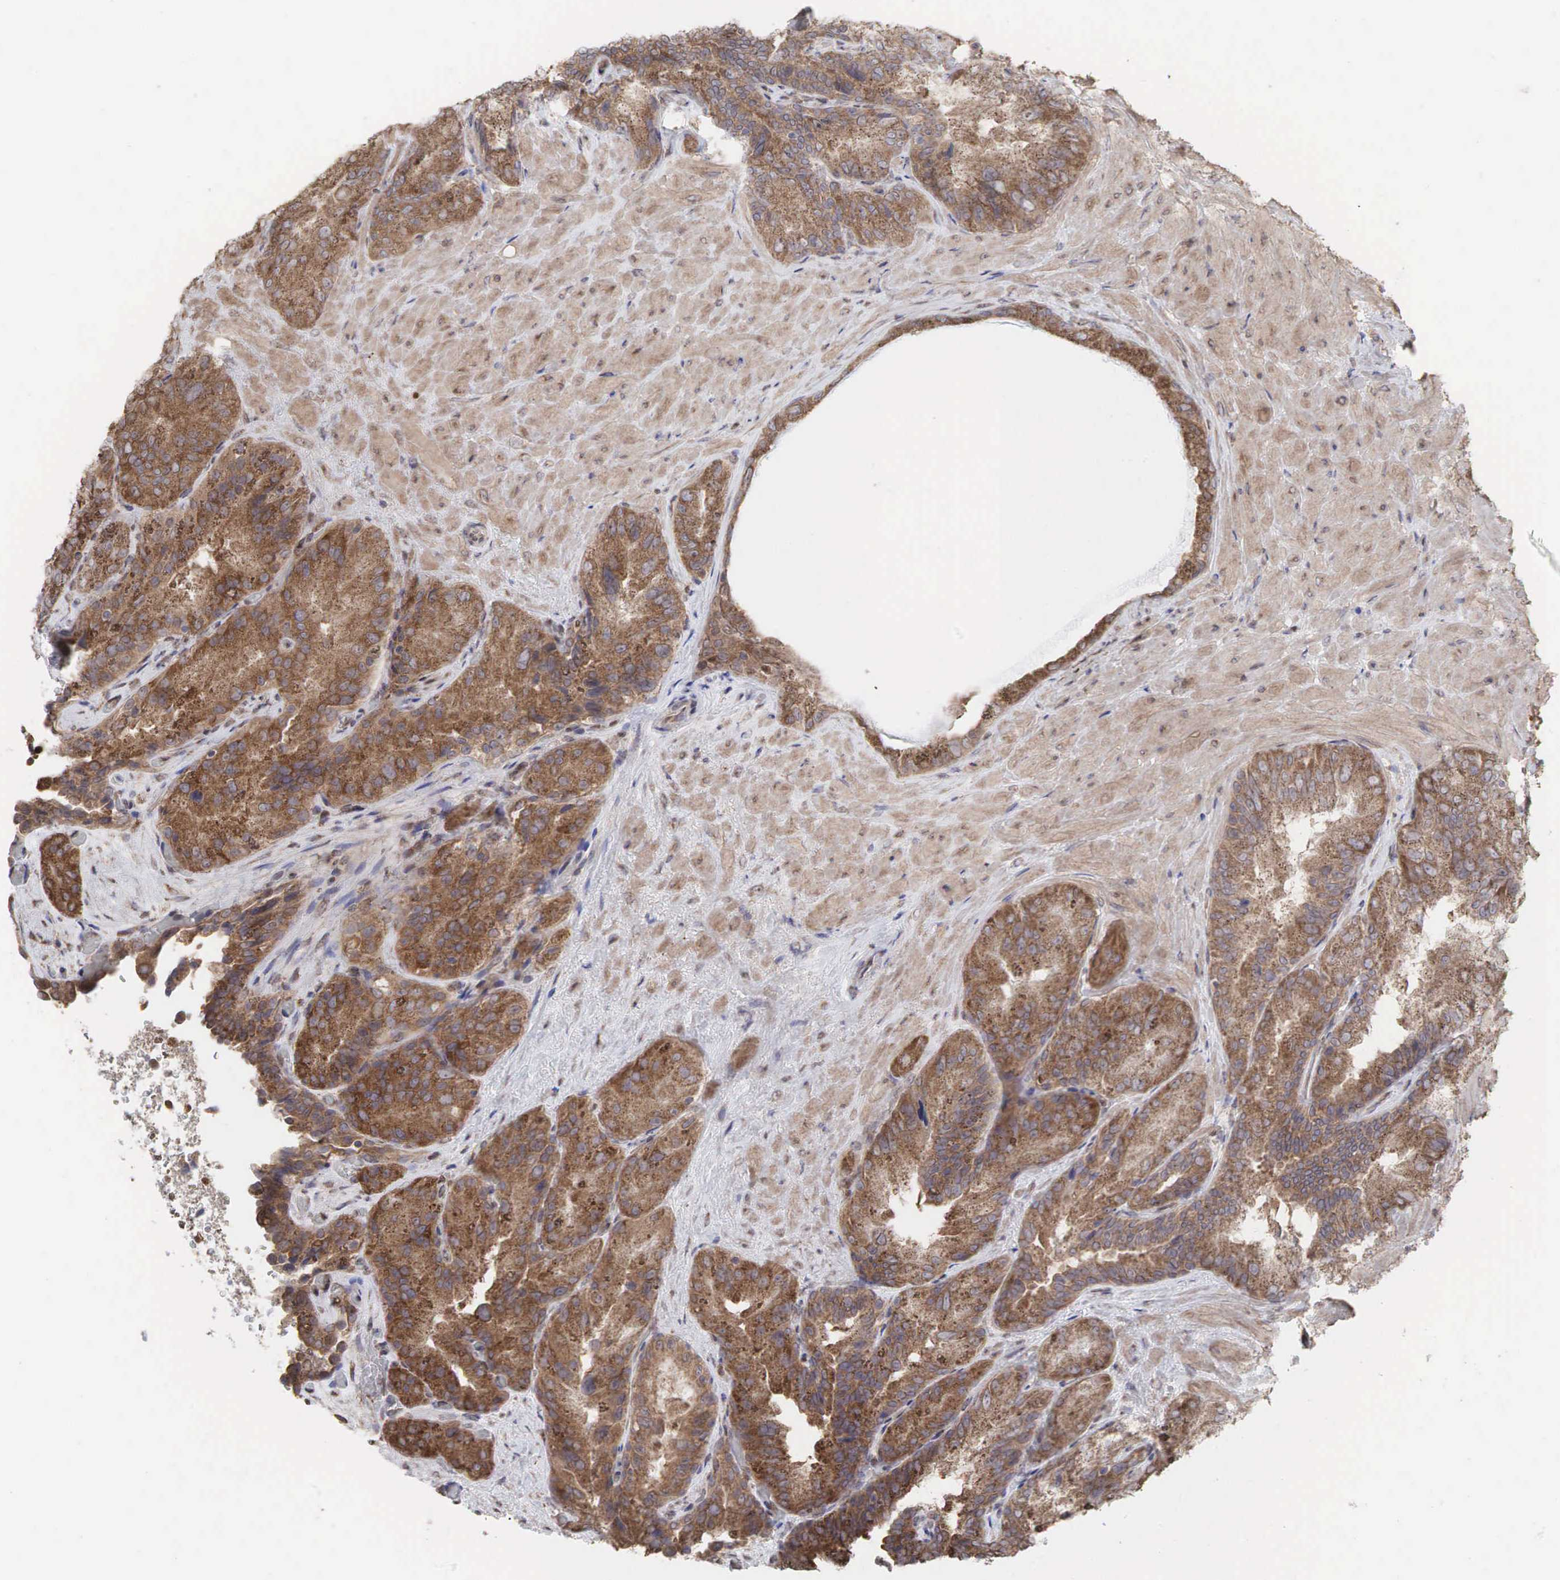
{"staining": {"intensity": "moderate", "quantity": ">75%", "location": "cytoplasmic/membranous"}, "tissue": "seminal vesicle", "cell_type": "Glandular cells", "image_type": "normal", "snomed": [{"axis": "morphology", "description": "Normal tissue, NOS"}, {"axis": "topography", "description": "Seminal veicle"}], "caption": "Benign seminal vesicle exhibits moderate cytoplasmic/membranous staining in approximately >75% of glandular cells Immunohistochemistry stains the protein of interest in brown and the nuclei are stained blue..", "gene": "PABPC5", "patient": {"sex": "male", "age": 69}}